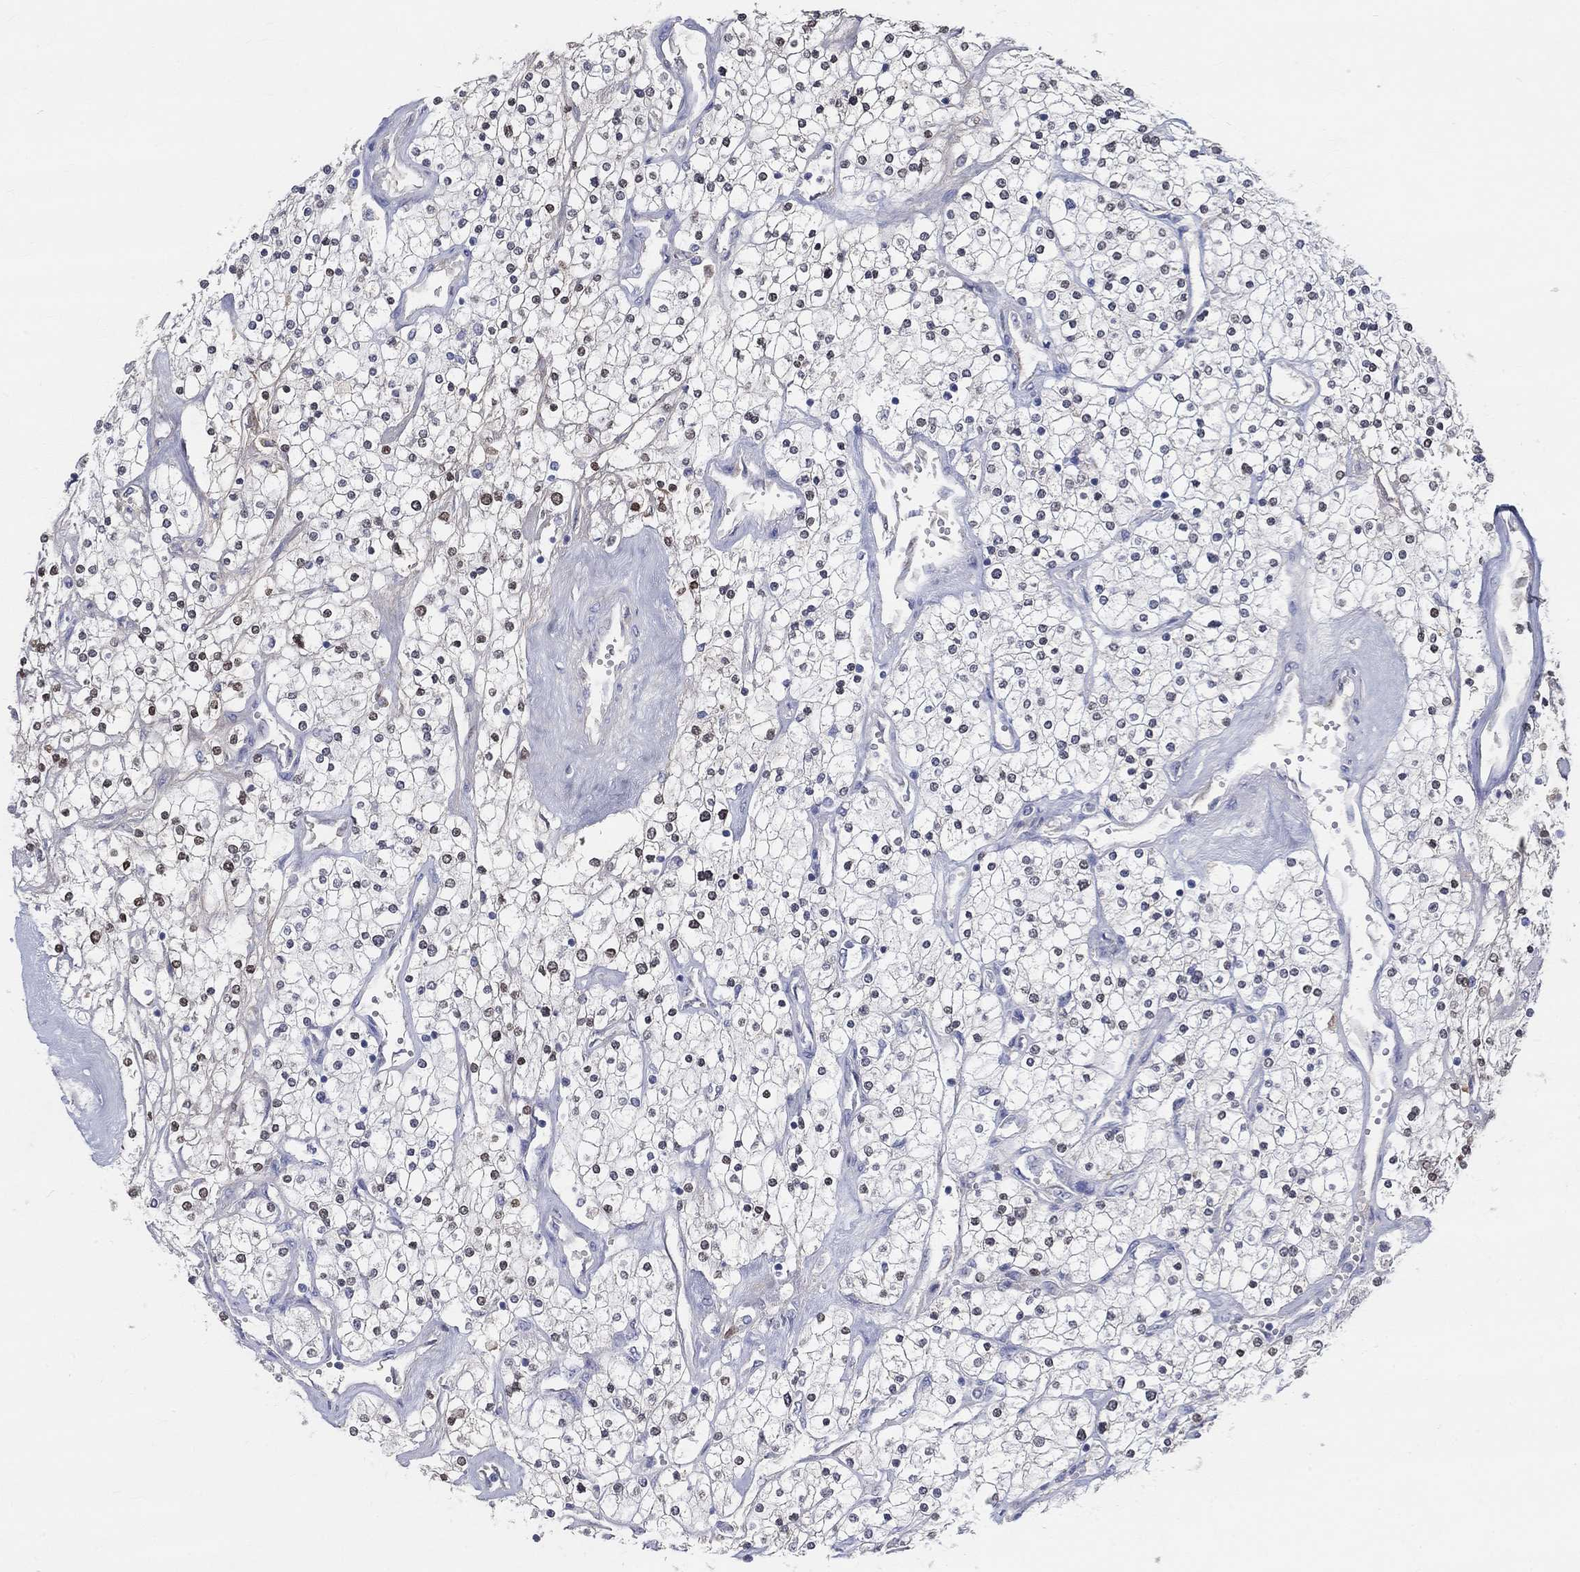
{"staining": {"intensity": "moderate", "quantity": "<25%", "location": "nuclear"}, "tissue": "renal cancer", "cell_type": "Tumor cells", "image_type": "cancer", "snomed": [{"axis": "morphology", "description": "Adenocarcinoma, NOS"}, {"axis": "topography", "description": "Kidney"}], "caption": "This image displays immunohistochemistry (IHC) staining of human renal adenocarcinoma, with low moderate nuclear expression in about <25% of tumor cells.", "gene": "FGF2", "patient": {"sex": "male", "age": 80}}